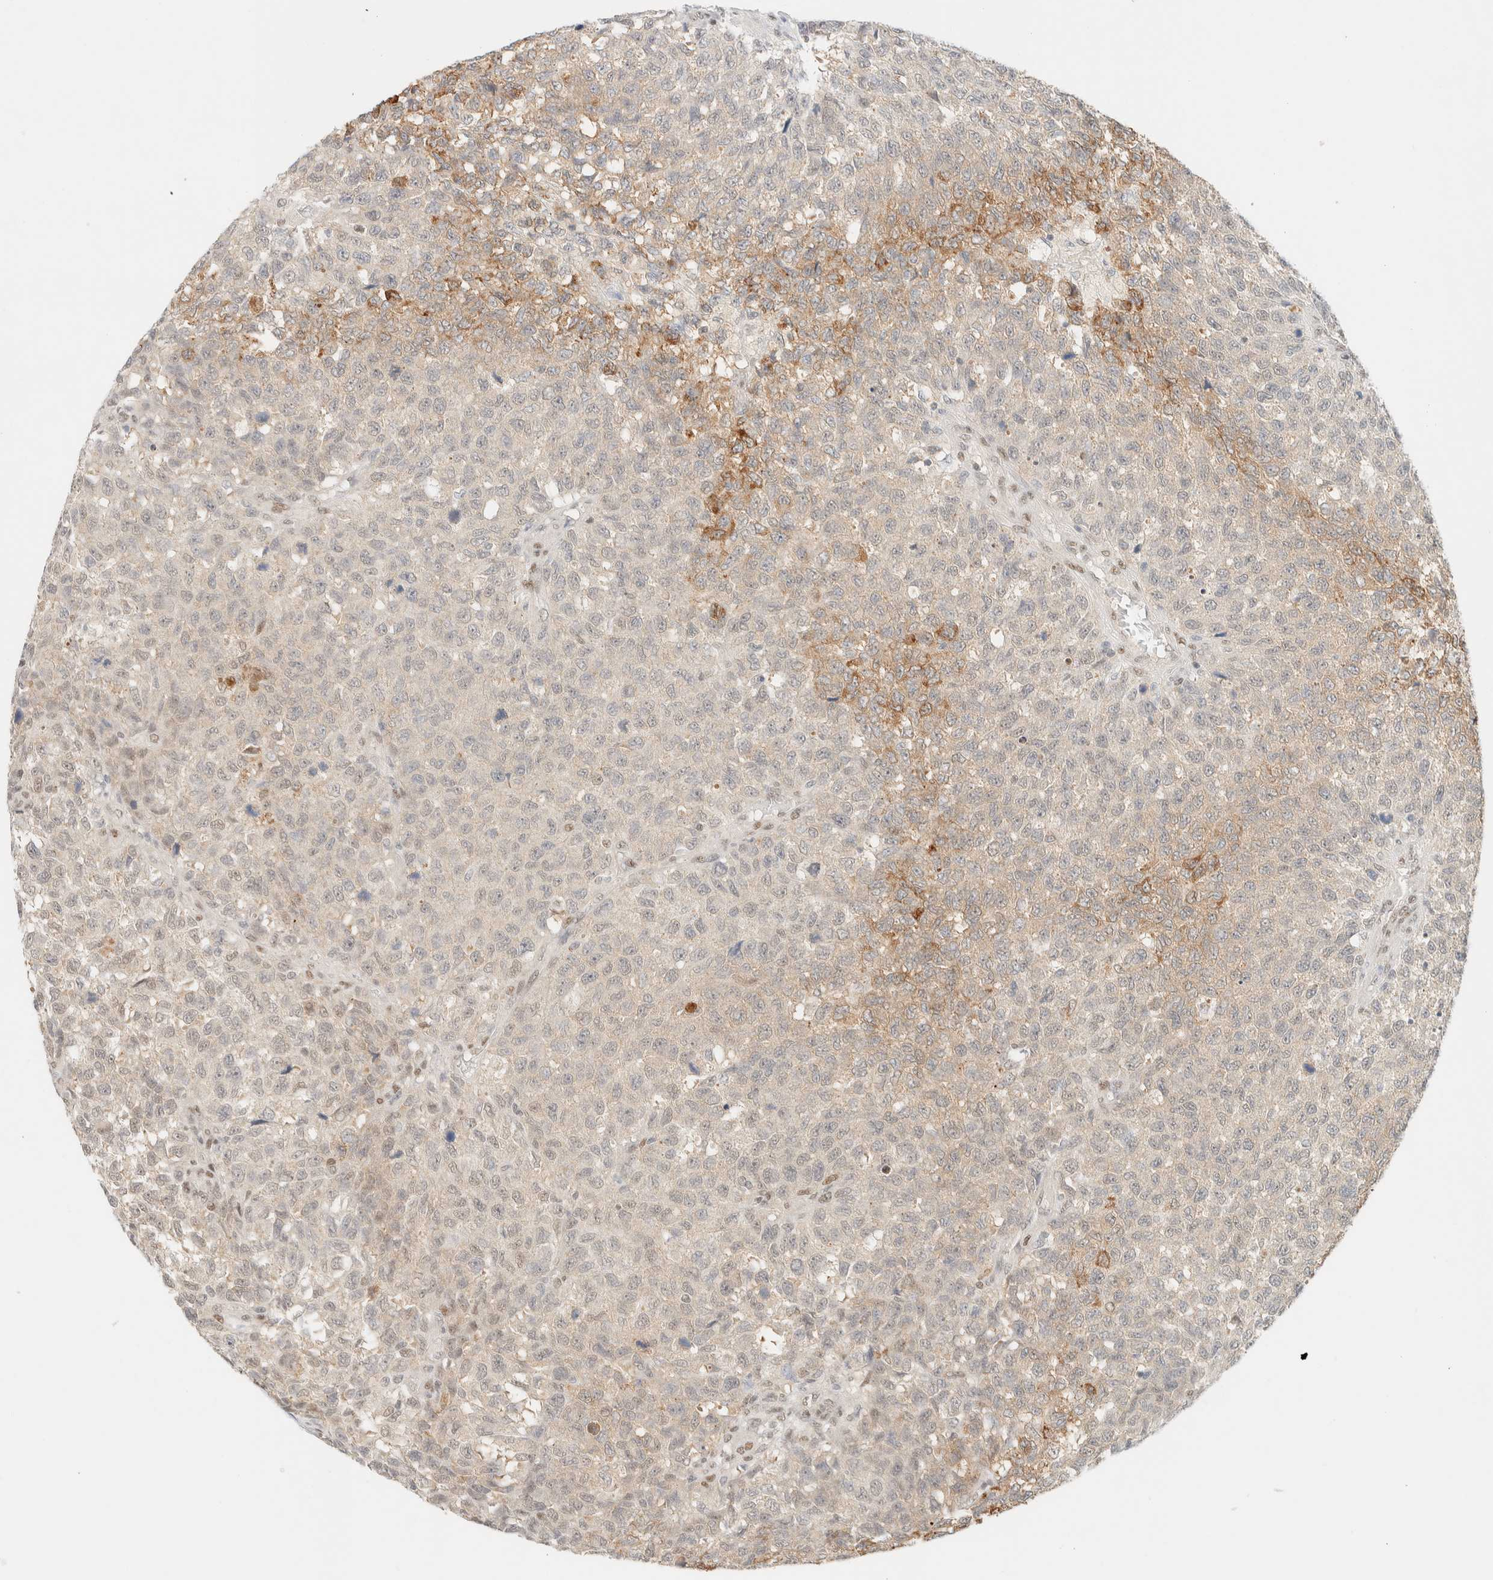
{"staining": {"intensity": "weak", "quantity": "25%-75%", "location": "cytoplasmic/membranous"}, "tissue": "testis cancer", "cell_type": "Tumor cells", "image_type": "cancer", "snomed": [{"axis": "morphology", "description": "Seminoma, NOS"}, {"axis": "topography", "description": "Testis"}], "caption": "Weak cytoplasmic/membranous protein expression is appreciated in approximately 25%-75% of tumor cells in testis cancer (seminoma). Nuclei are stained in blue.", "gene": "PYGO2", "patient": {"sex": "male", "age": 59}}